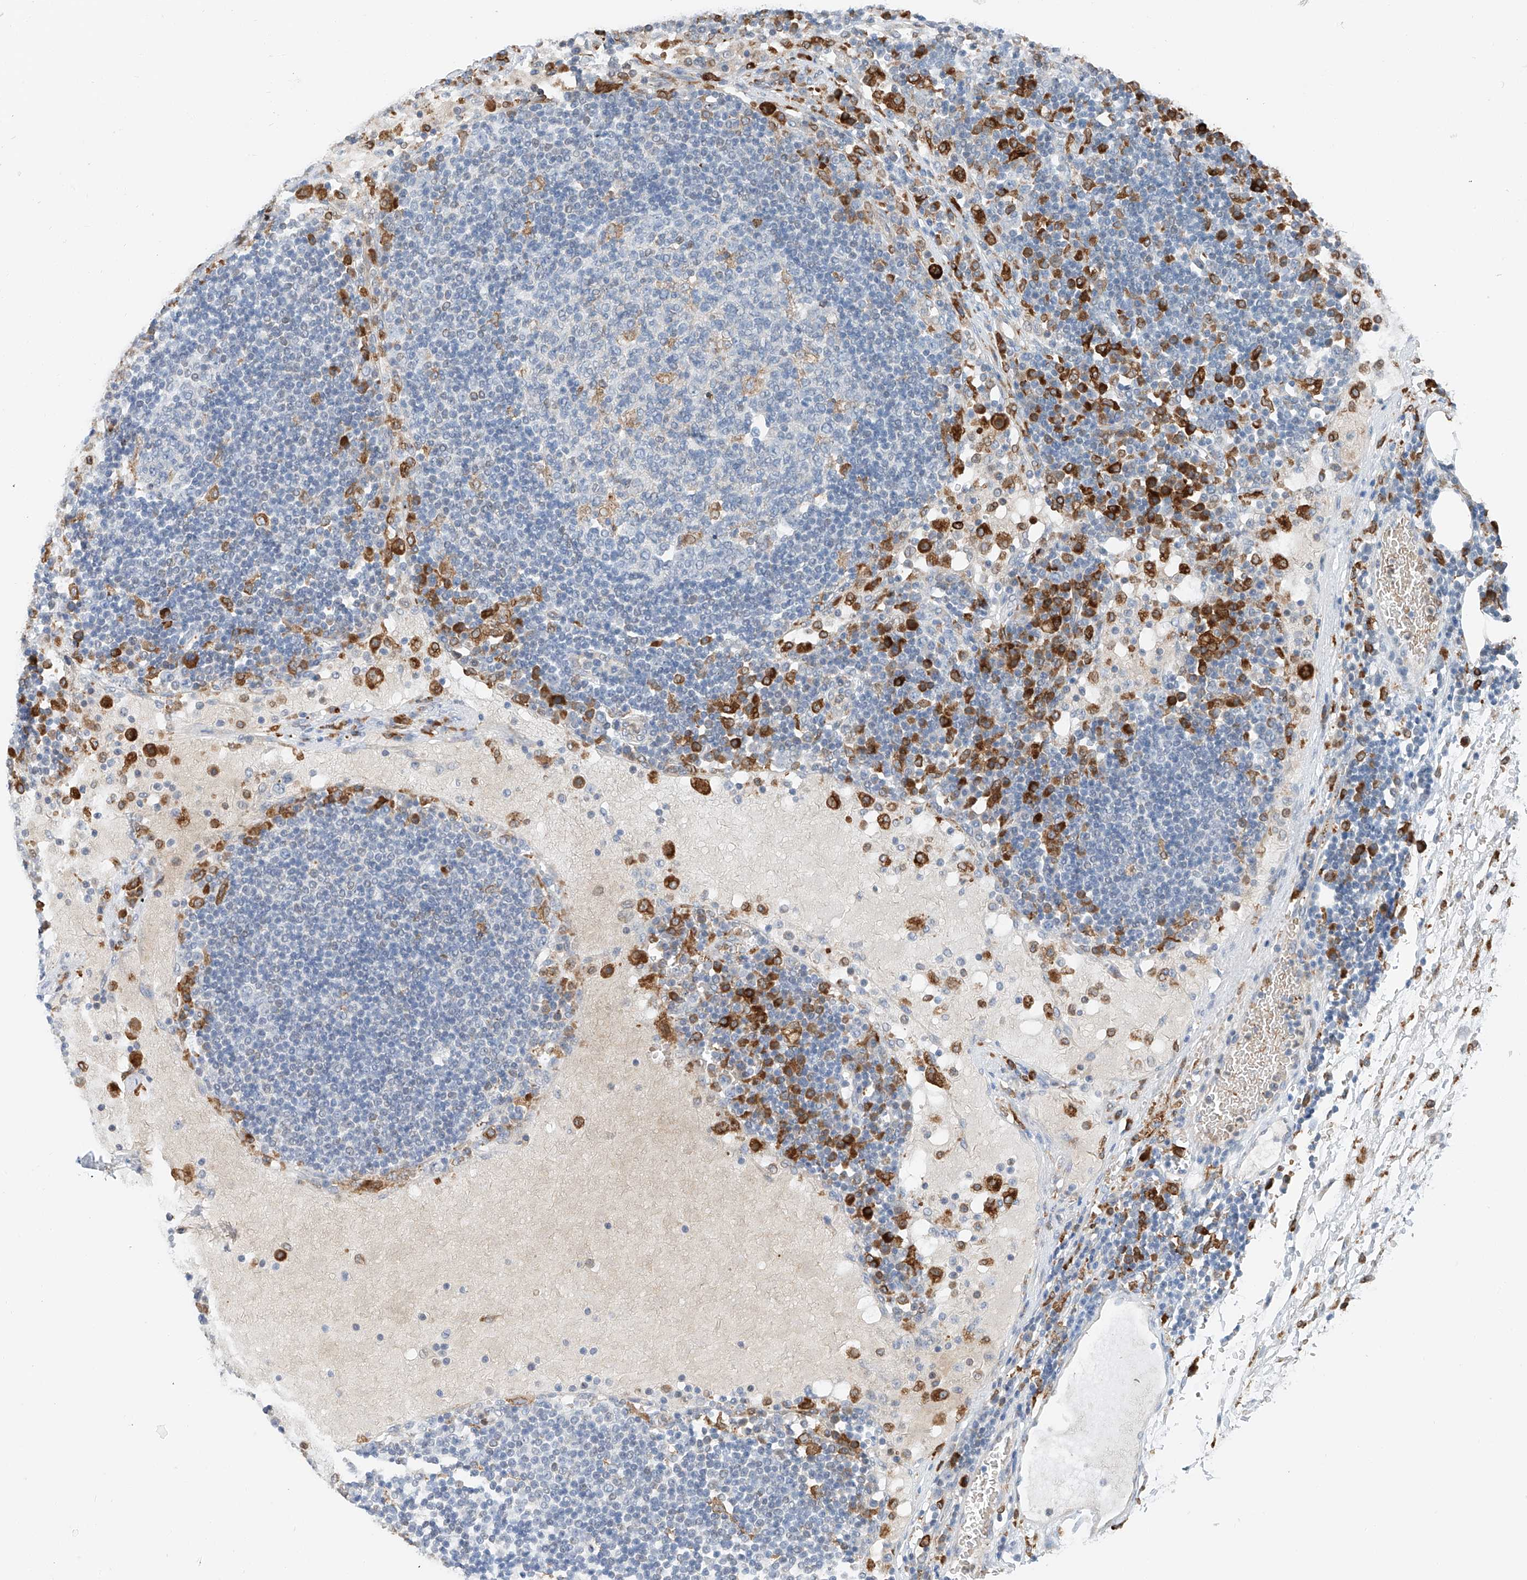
{"staining": {"intensity": "moderate", "quantity": "<25%", "location": "cytoplasmic/membranous"}, "tissue": "lymph node", "cell_type": "Germinal center cells", "image_type": "normal", "snomed": [{"axis": "morphology", "description": "Normal tissue, NOS"}, {"axis": "topography", "description": "Lymph node"}], "caption": "Moderate cytoplasmic/membranous protein expression is identified in approximately <25% of germinal center cells in lymph node. (Stains: DAB in brown, nuclei in blue, Microscopy: brightfield microscopy at high magnification).", "gene": "TBXAS1", "patient": {"sex": "female", "age": 53}}